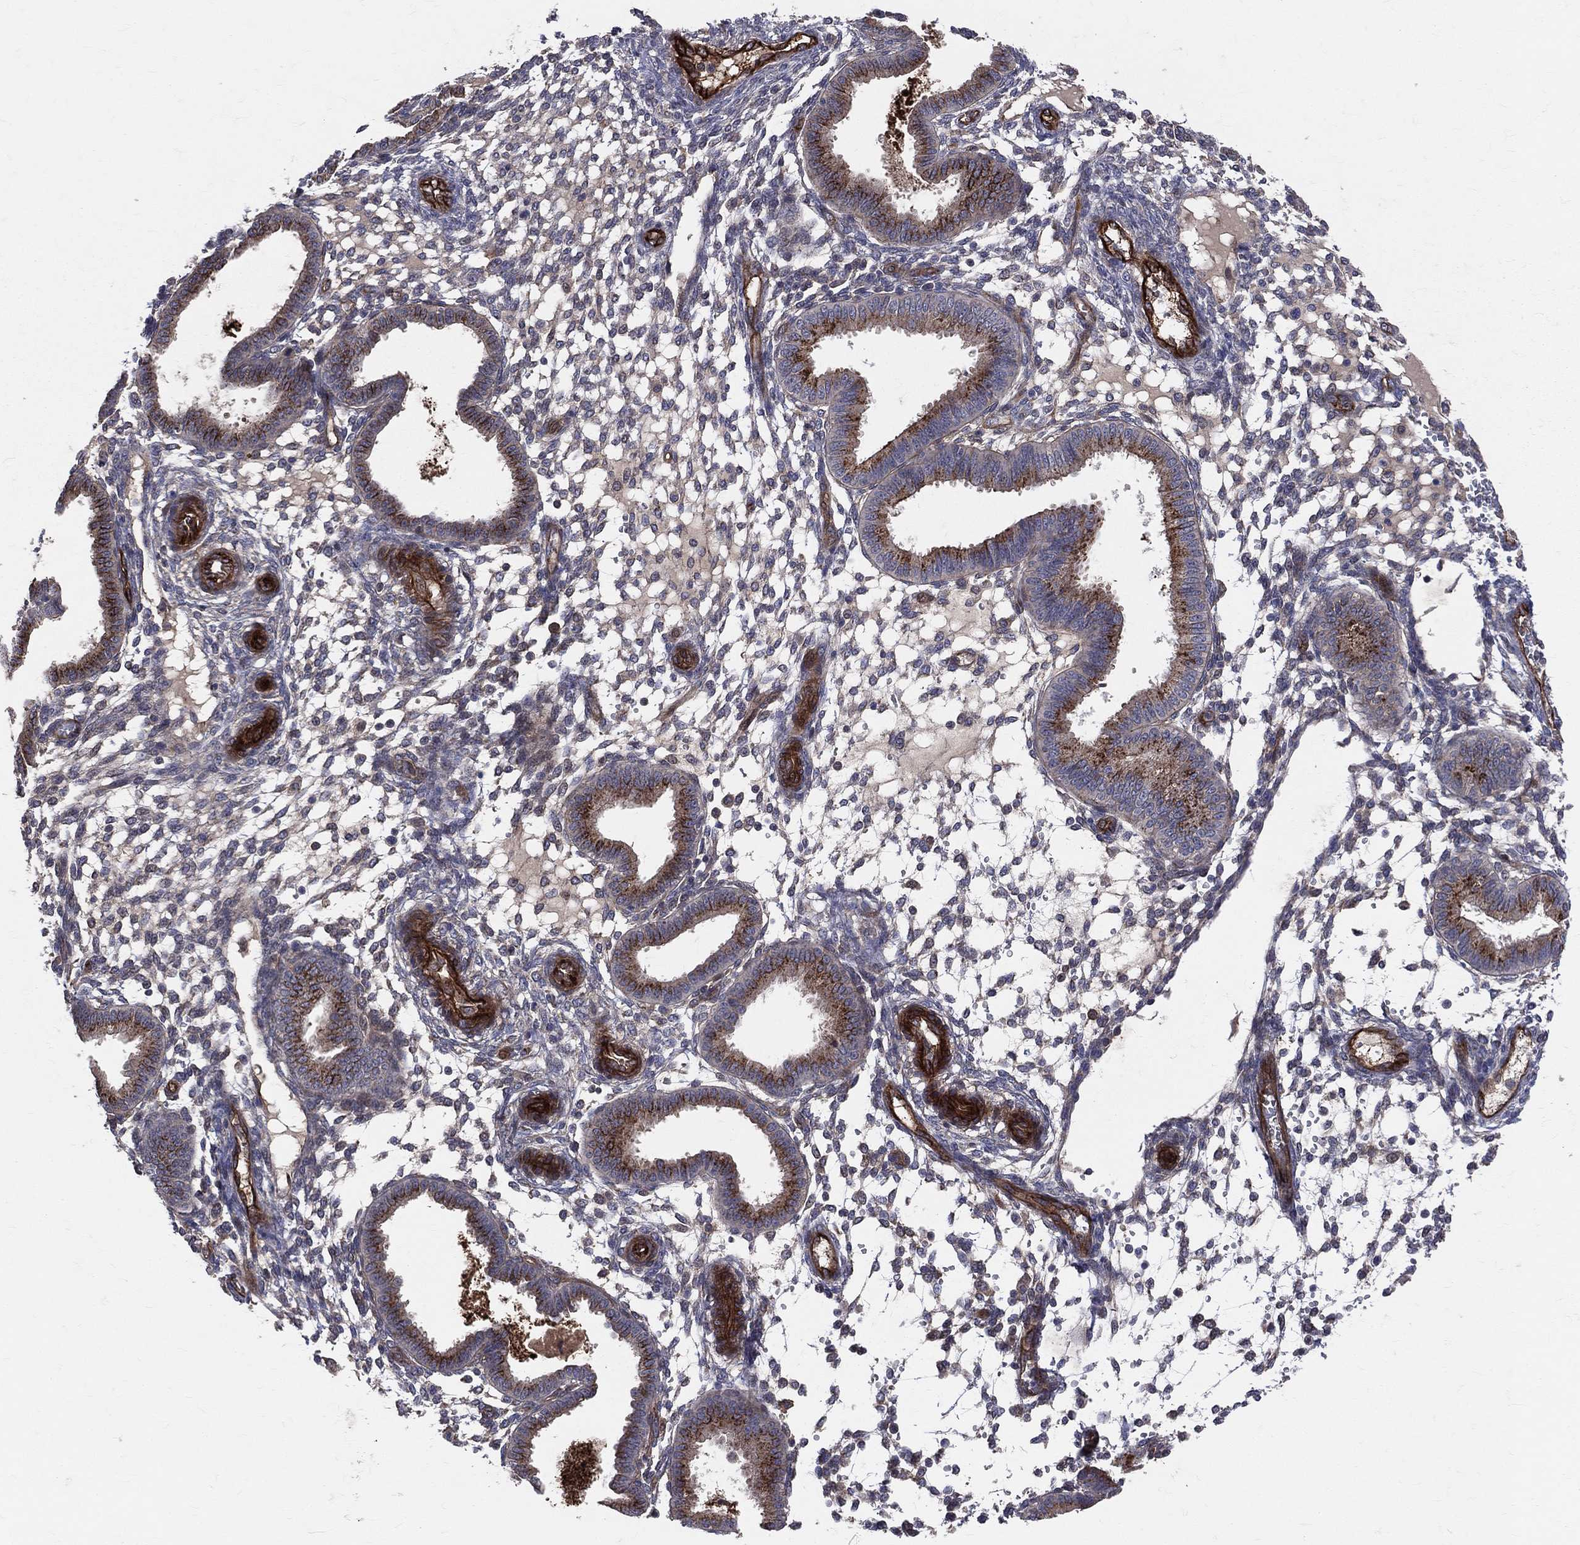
{"staining": {"intensity": "negative", "quantity": "none", "location": "none"}, "tissue": "endometrium", "cell_type": "Cells in endometrial stroma", "image_type": "normal", "snomed": [{"axis": "morphology", "description": "Normal tissue, NOS"}, {"axis": "topography", "description": "Endometrium"}], "caption": "There is no significant staining in cells in endometrial stroma of endometrium. The staining was performed using DAB (3,3'-diaminobenzidine) to visualize the protein expression in brown, while the nuclei were stained in blue with hematoxylin (Magnification: 20x).", "gene": "ENTPD1", "patient": {"sex": "female", "age": 43}}